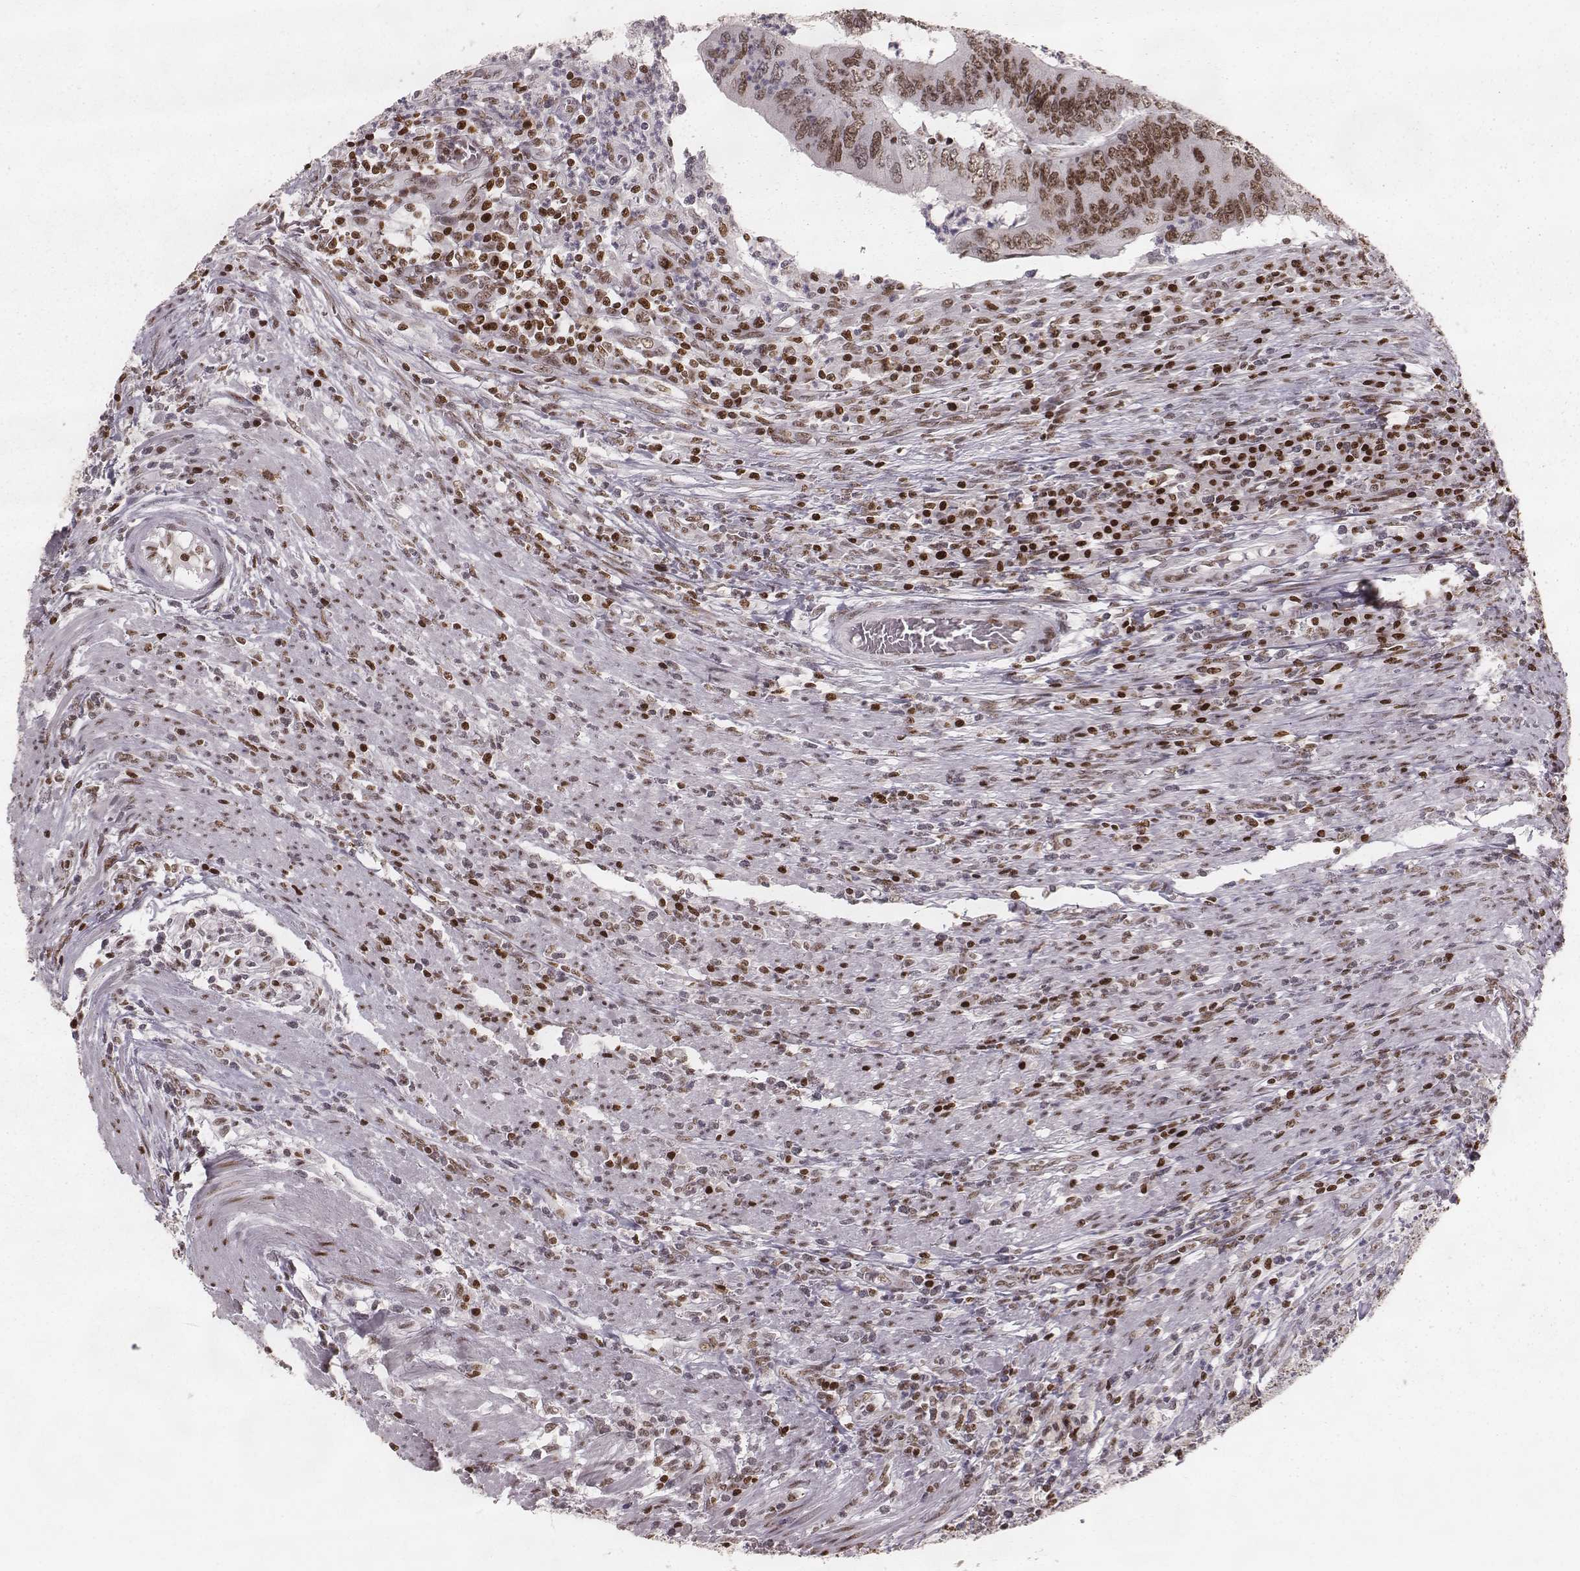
{"staining": {"intensity": "moderate", "quantity": ">75%", "location": "nuclear"}, "tissue": "colorectal cancer", "cell_type": "Tumor cells", "image_type": "cancer", "snomed": [{"axis": "morphology", "description": "Adenocarcinoma, NOS"}, {"axis": "topography", "description": "Colon"}], "caption": "Immunohistochemical staining of human colorectal cancer demonstrates medium levels of moderate nuclear staining in approximately >75% of tumor cells.", "gene": "PARP1", "patient": {"sex": "male", "age": 53}}